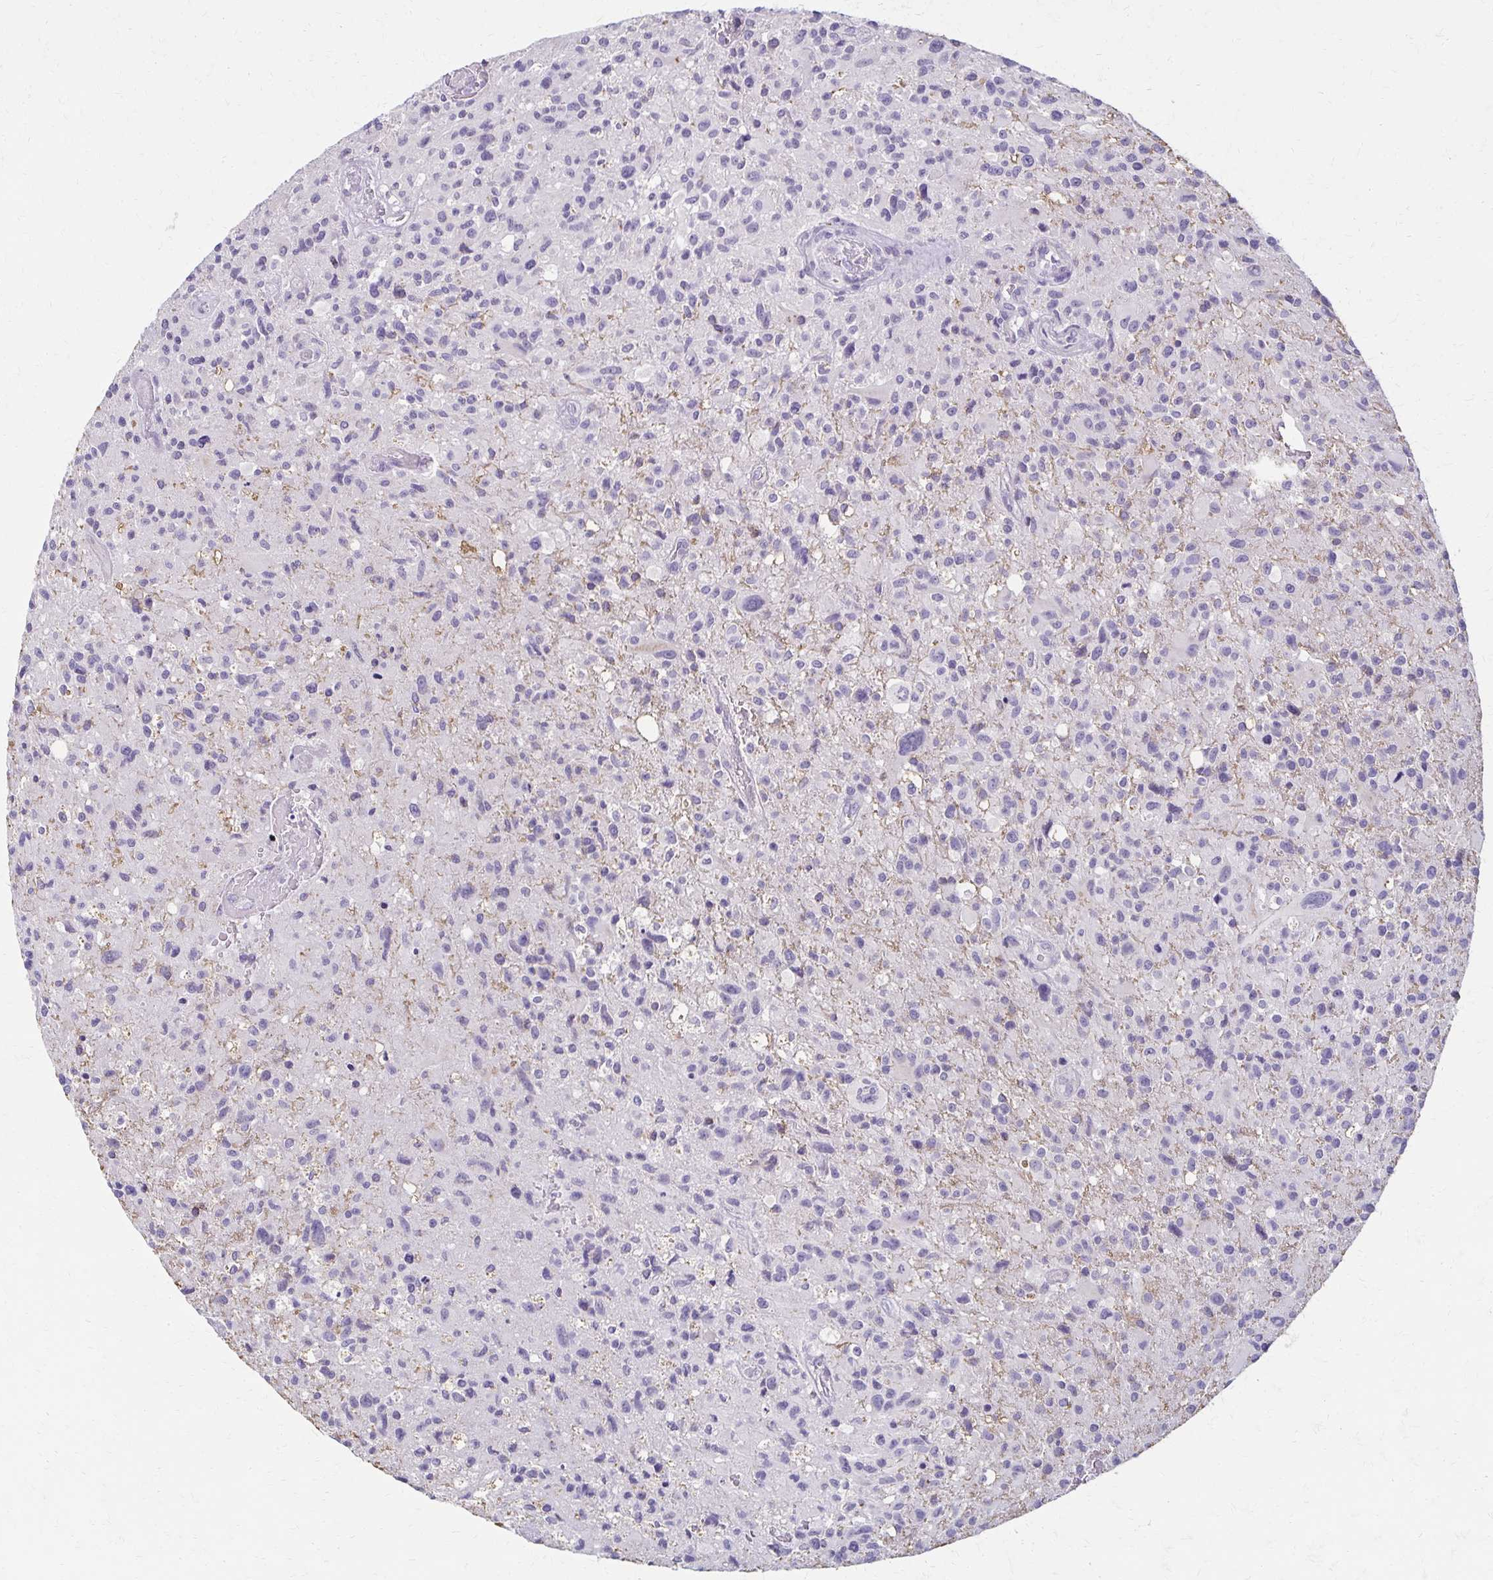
{"staining": {"intensity": "negative", "quantity": "none", "location": "none"}, "tissue": "glioma", "cell_type": "Tumor cells", "image_type": "cancer", "snomed": [{"axis": "morphology", "description": "Glioma, malignant, High grade"}, {"axis": "topography", "description": "Brain"}], "caption": "The histopathology image shows no significant expression in tumor cells of malignant high-grade glioma.", "gene": "BBS12", "patient": {"sex": "male", "age": 63}}